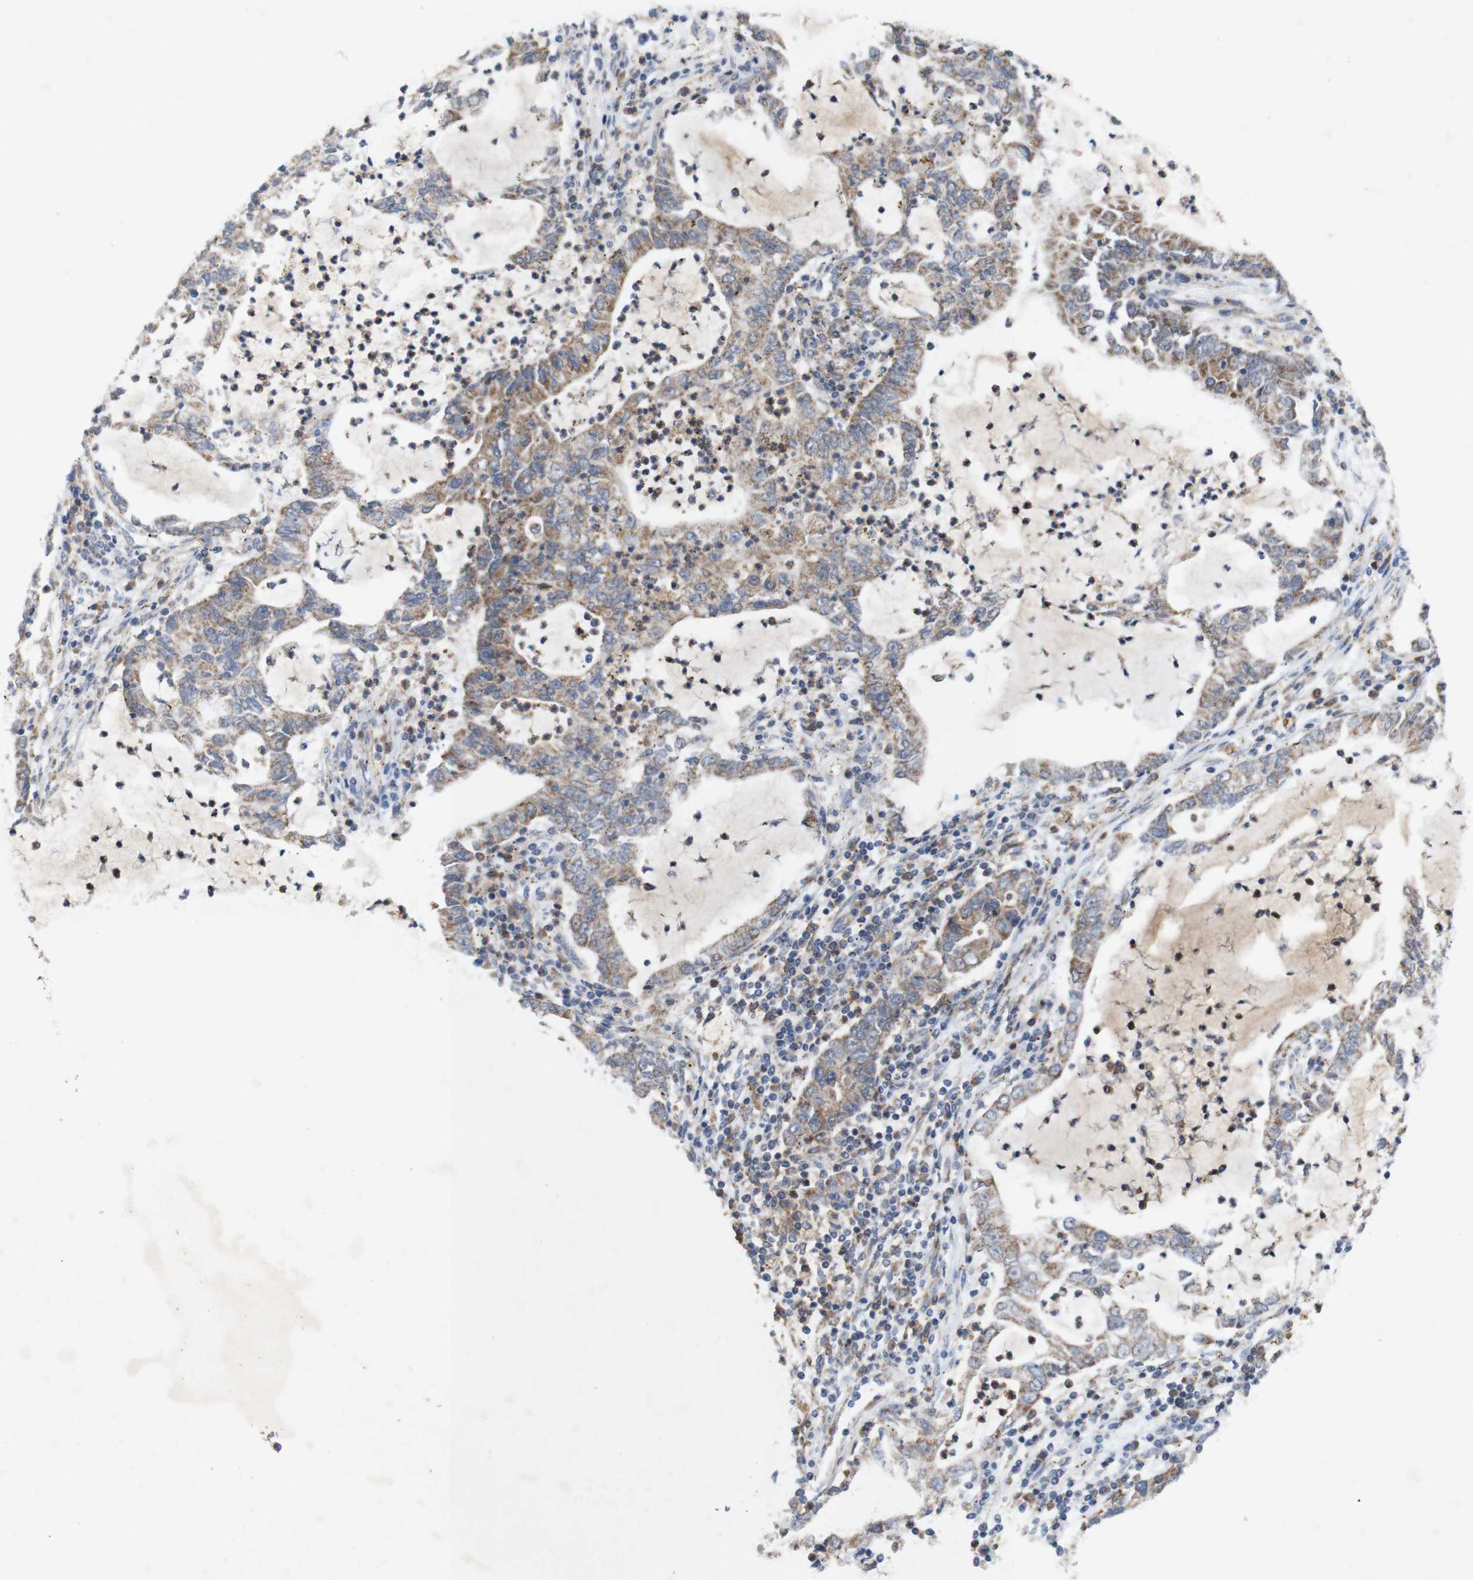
{"staining": {"intensity": "moderate", "quantity": ">75%", "location": "cytoplasmic/membranous"}, "tissue": "lung cancer", "cell_type": "Tumor cells", "image_type": "cancer", "snomed": [{"axis": "morphology", "description": "Adenocarcinoma, NOS"}, {"axis": "topography", "description": "Lung"}], "caption": "High-power microscopy captured an immunohistochemistry (IHC) histopathology image of adenocarcinoma (lung), revealing moderate cytoplasmic/membranous positivity in approximately >75% of tumor cells.", "gene": "SIGLEC8", "patient": {"sex": "female", "age": 51}}